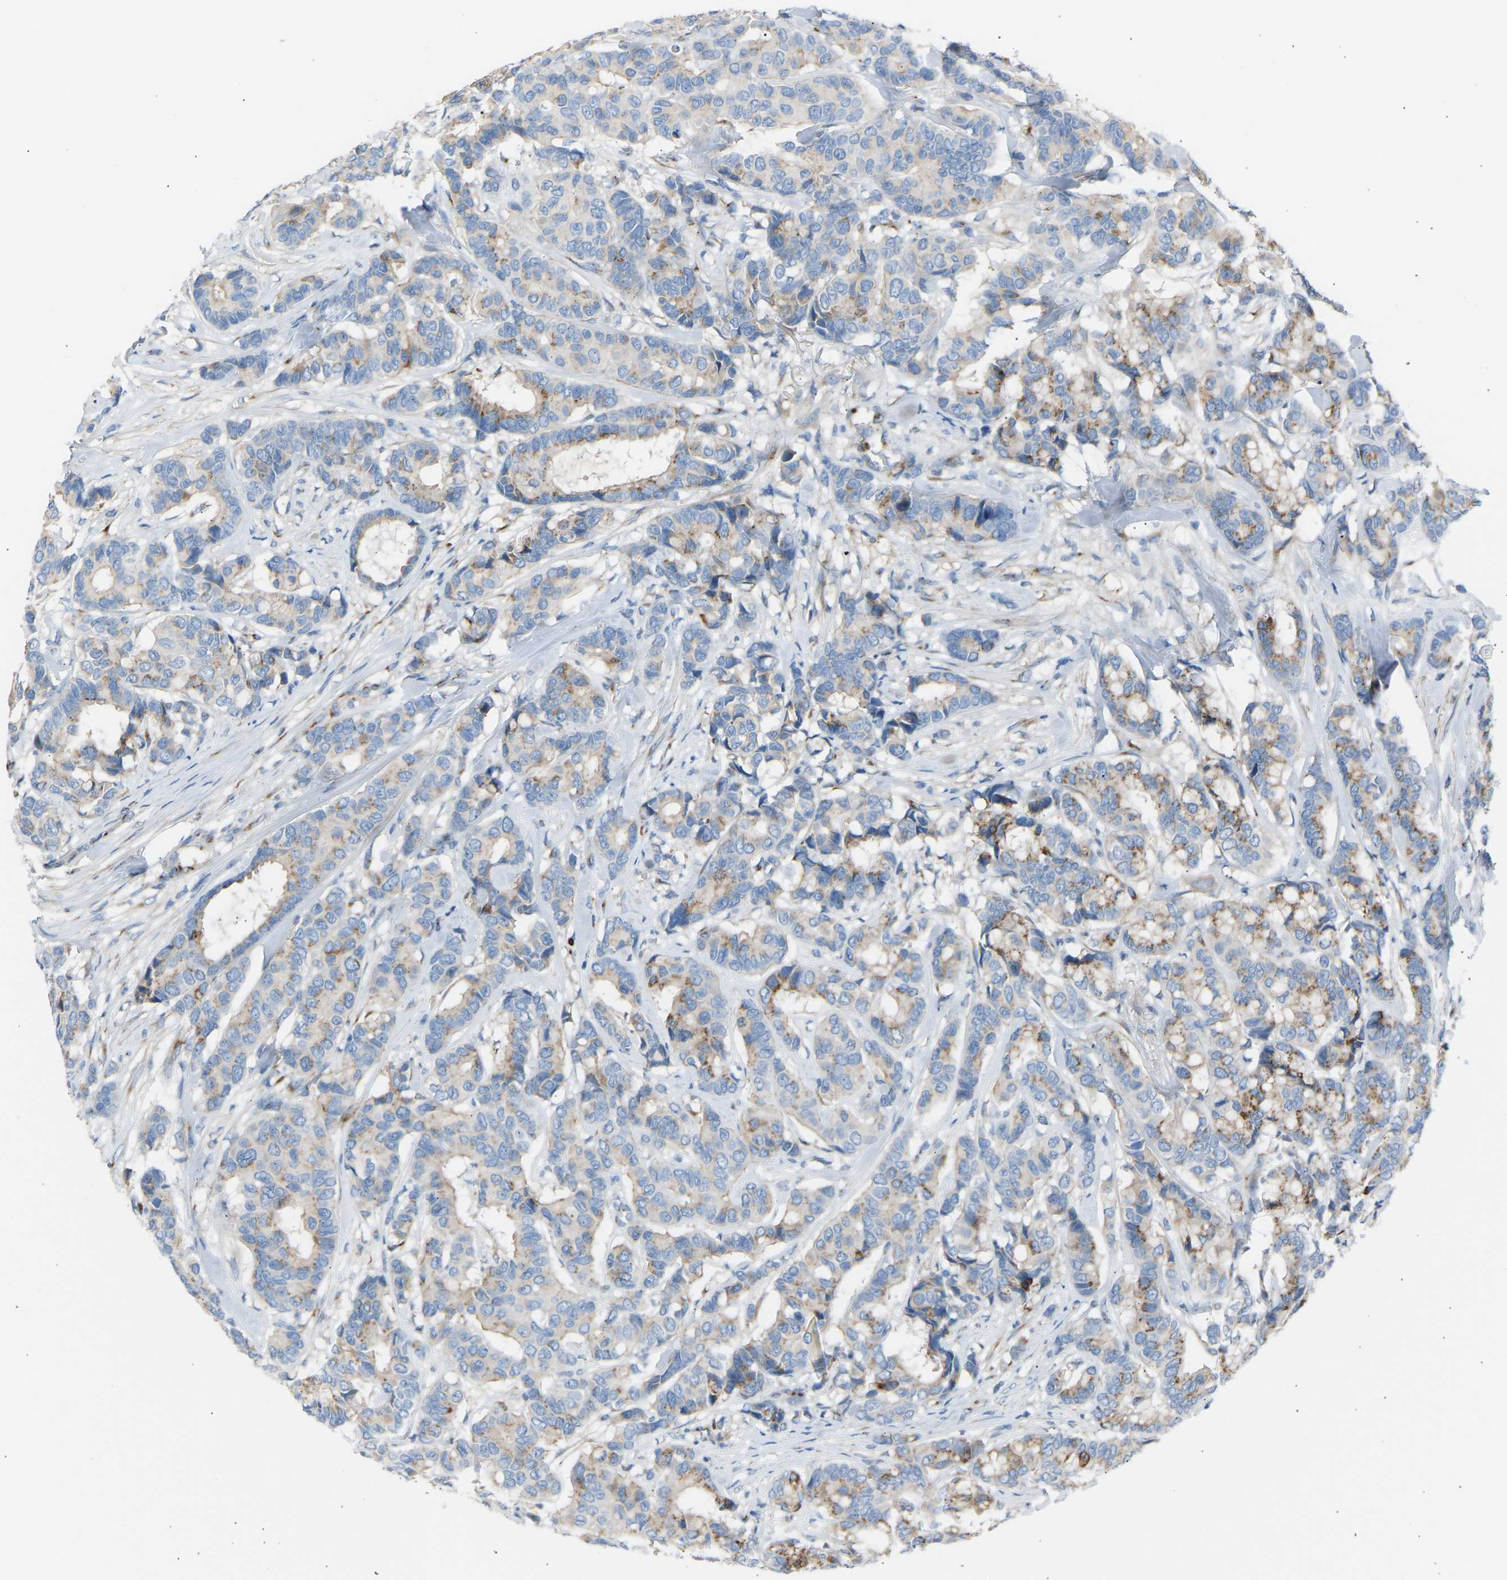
{"staining": {"intensity": "moderate", "quantity": "25%-75%", "location": "cytoplasmic/membranous"}, "tissue": "breast cancer", "cell_type": "Tumor cells", "image_type": "cancer", "snomed": [{"axis": "morphology", "description": "Duct carcinoma"}, {"axis": "topography", "description": "Breast"}], "caption": "High-power microscopy captured an IHC image of breast cancer, revealing moderate cytoplasmic/membranous expression in approximately 25%-75% of tumor cells. (DAB (3,3'-diaminobenzidine) IHC, brown staining for protein, blue staining for nuclei).", "gene": "CYREN", "patient": {"sex": "female", "age": 87}}